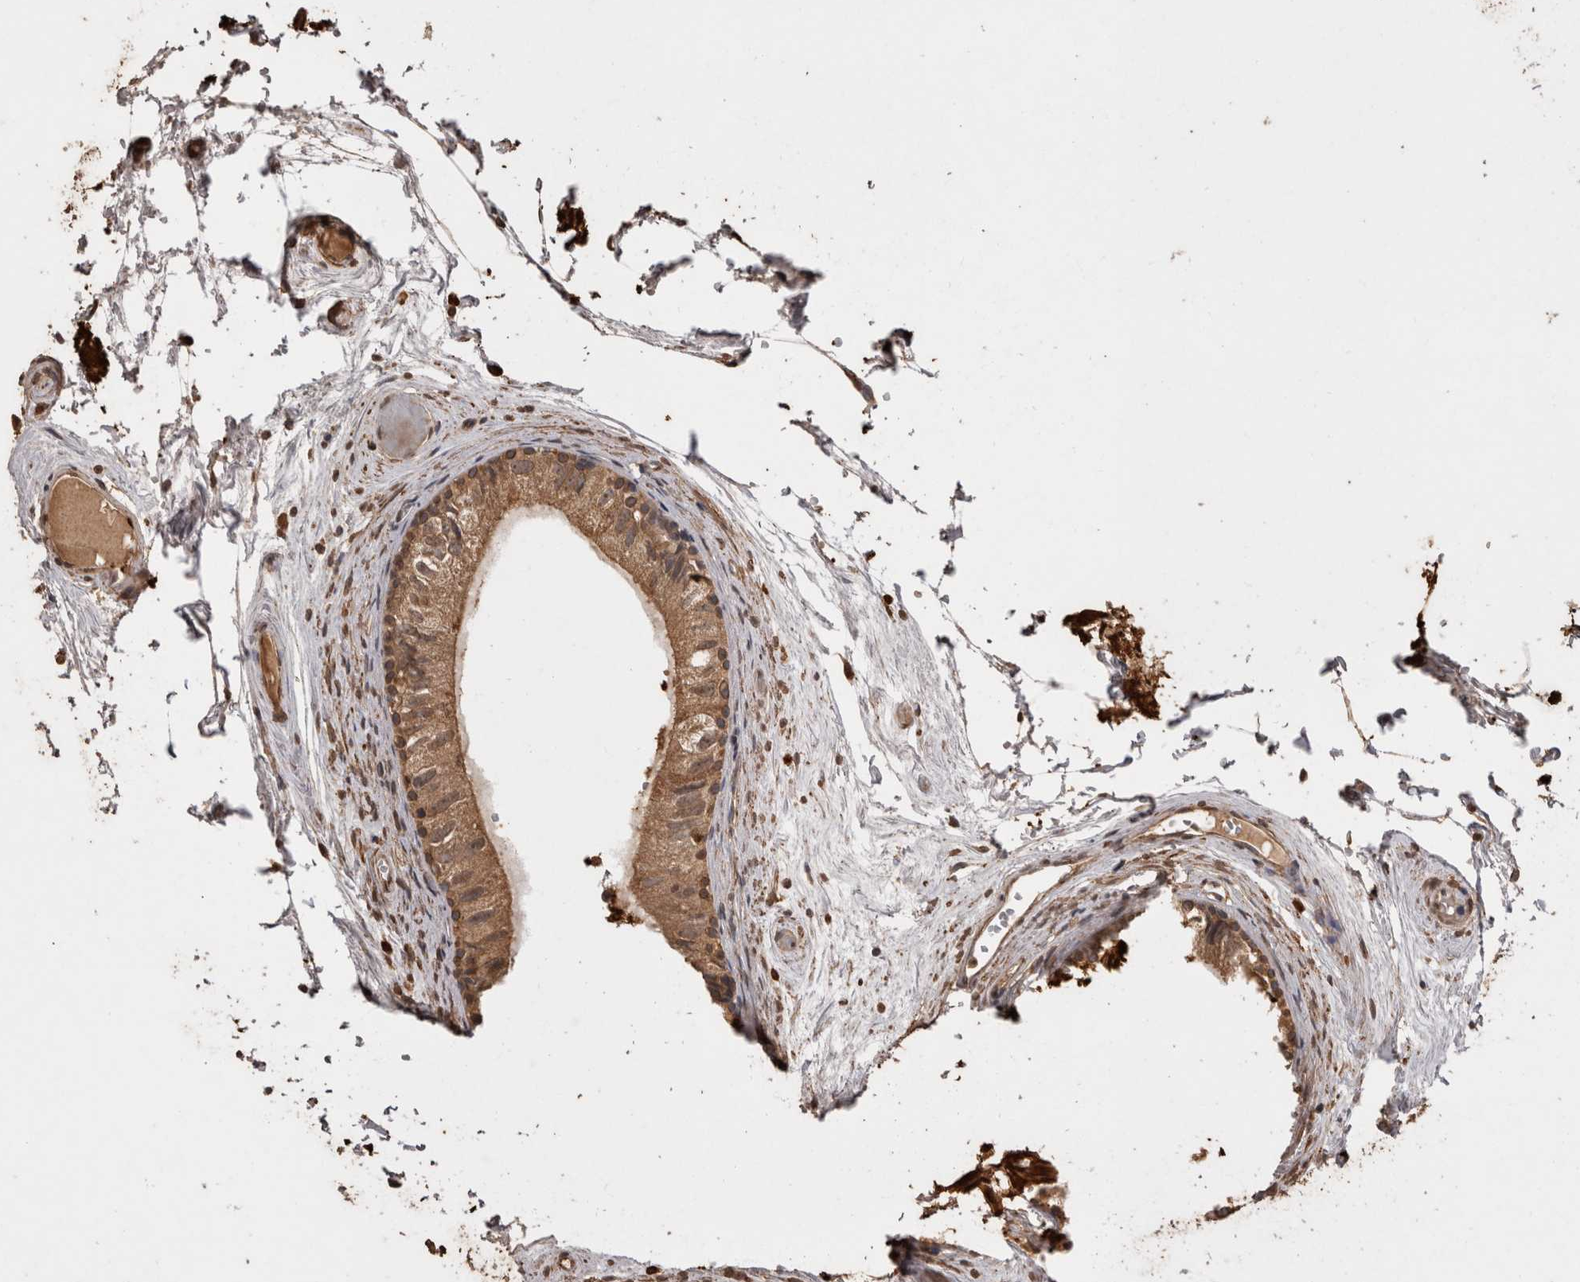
{"staining": {"intensity": "moderate", "quantity": ">75%", "location": "cytoplasmic/membranous"}, "tissue": "epididymis", "cell_type": "Glandular cells", "image_type": "normal", "snomed": [{"axis": "morphology", "description": "Normal tissue, NOS"}, {"axis": "topography", "description": "Epididymis"}], "caption": "Immunohistochemical staining of normal human epididymis exhibits moderate cytoplasmic/membranous protein positivity in about >75% of glandular cells.", "gene": "SOCS5", "patient": {"sex": "male", "age": 79}}